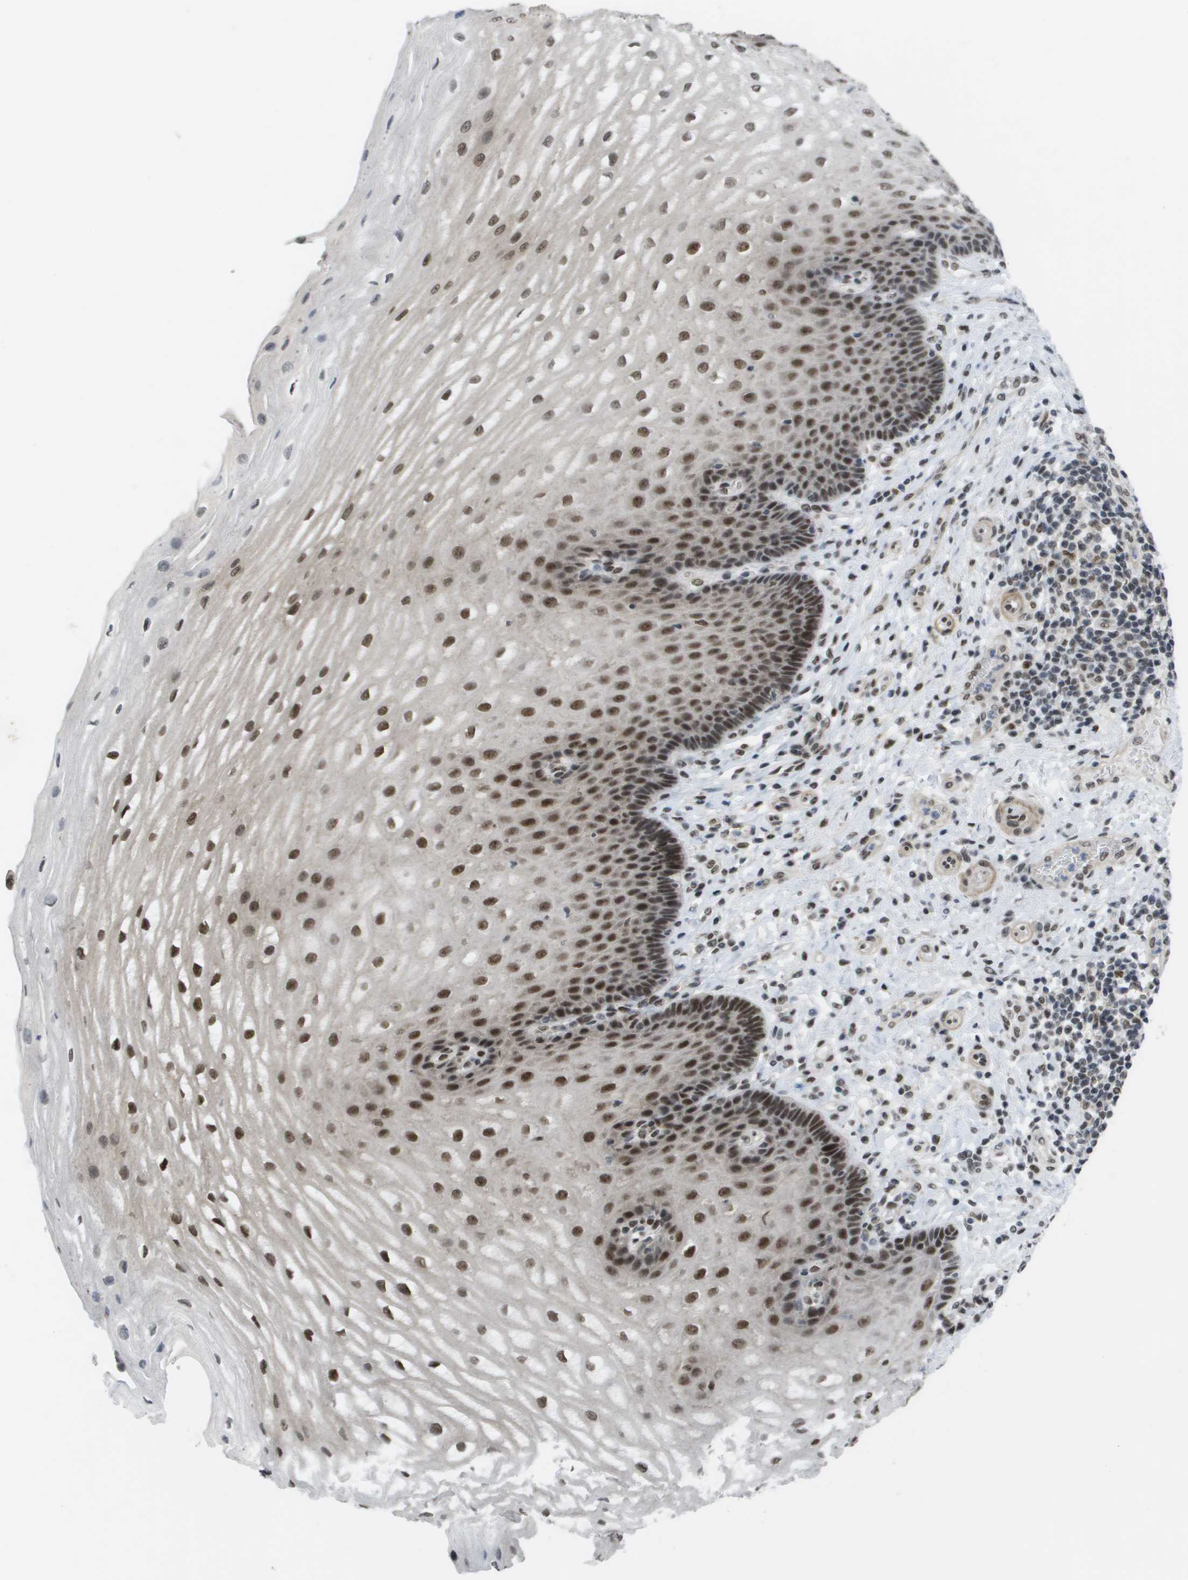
{"staining": {"intensity": "strong", "quantity": ">75%", "location": "nuclear"}, "tissue": "esophagus", "cell_type": "Squamous epithelial cells", "image_type": "normal", "snomed": [{"axis": "morphology", "description": "Normal tissue, NOS"}, {"axis": "topography", "description": "Esophagus"}], "caption": "High-power microscopy captured an immunohistochemistry (IHC) photomicrograph of unremarkable esophagus, revealing strong nuclear staining in about >75% of squamous epithelial cells. (brown staining indicates protein expression, while blue staining denotes nuclei).", "gene": "CDT1", "patient": {"sex": "male", "age": 54}}